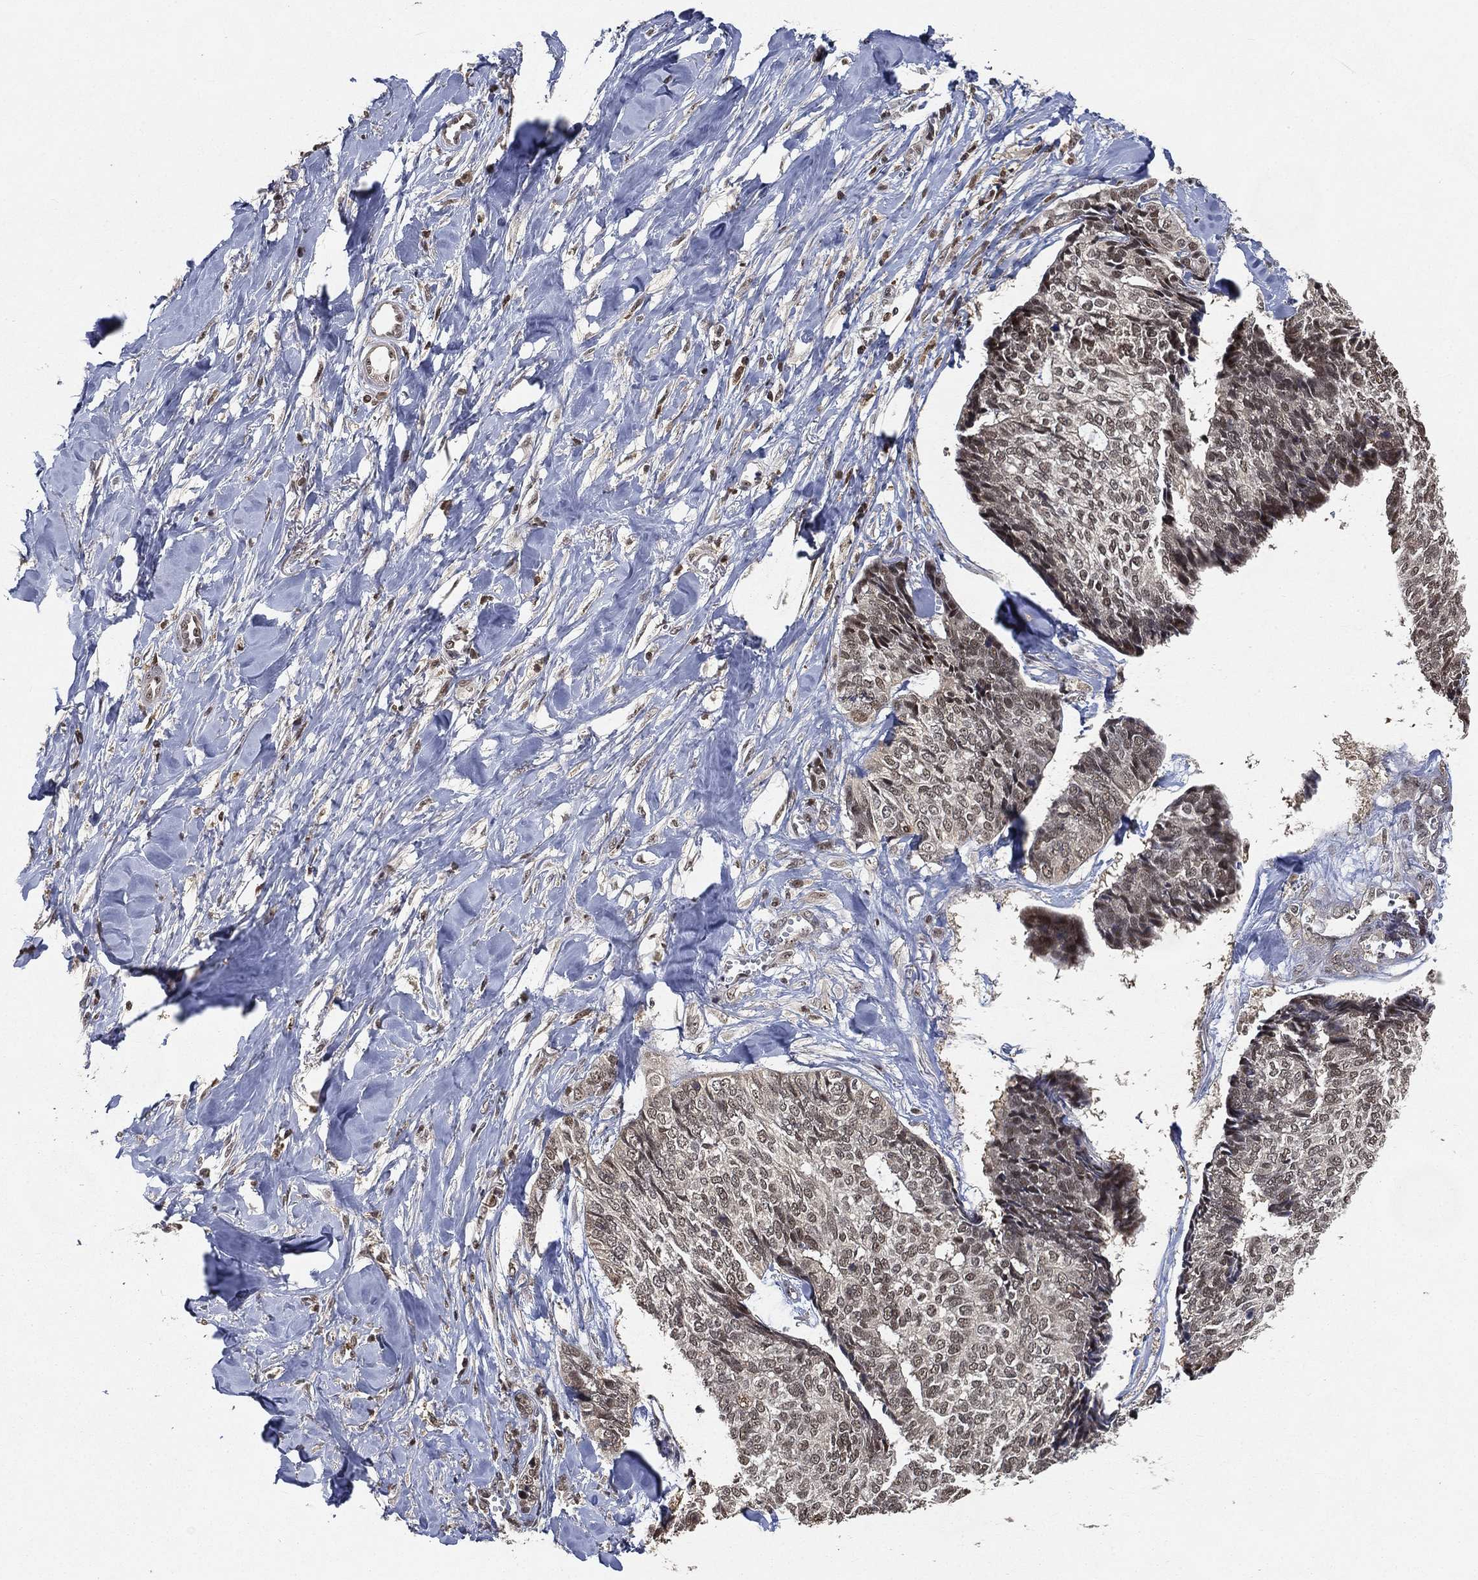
{"staining": {"intensity": "negative", "quantity": "none", "location": "none"}, "tissue": "skin cancer", "cell_type": "Tumor cells", "image_type": "cancer", "snomed": [{"axis": "morphology", "description": "Basal cell carcinoma"}, {"axis": "topography", "description": "Skin"}], "caption": "This is a histopathology image of IHC staining of skin basal cell carcinoma, which shows no staining in tumor cells. The staining is performed using DAB (3,3'-diaminobenzidine) brown chromogen with nuclei counter-stained in using hematoxylin.", "gene": "WDR26", "patient": {"sex": "male", "age": 86}}